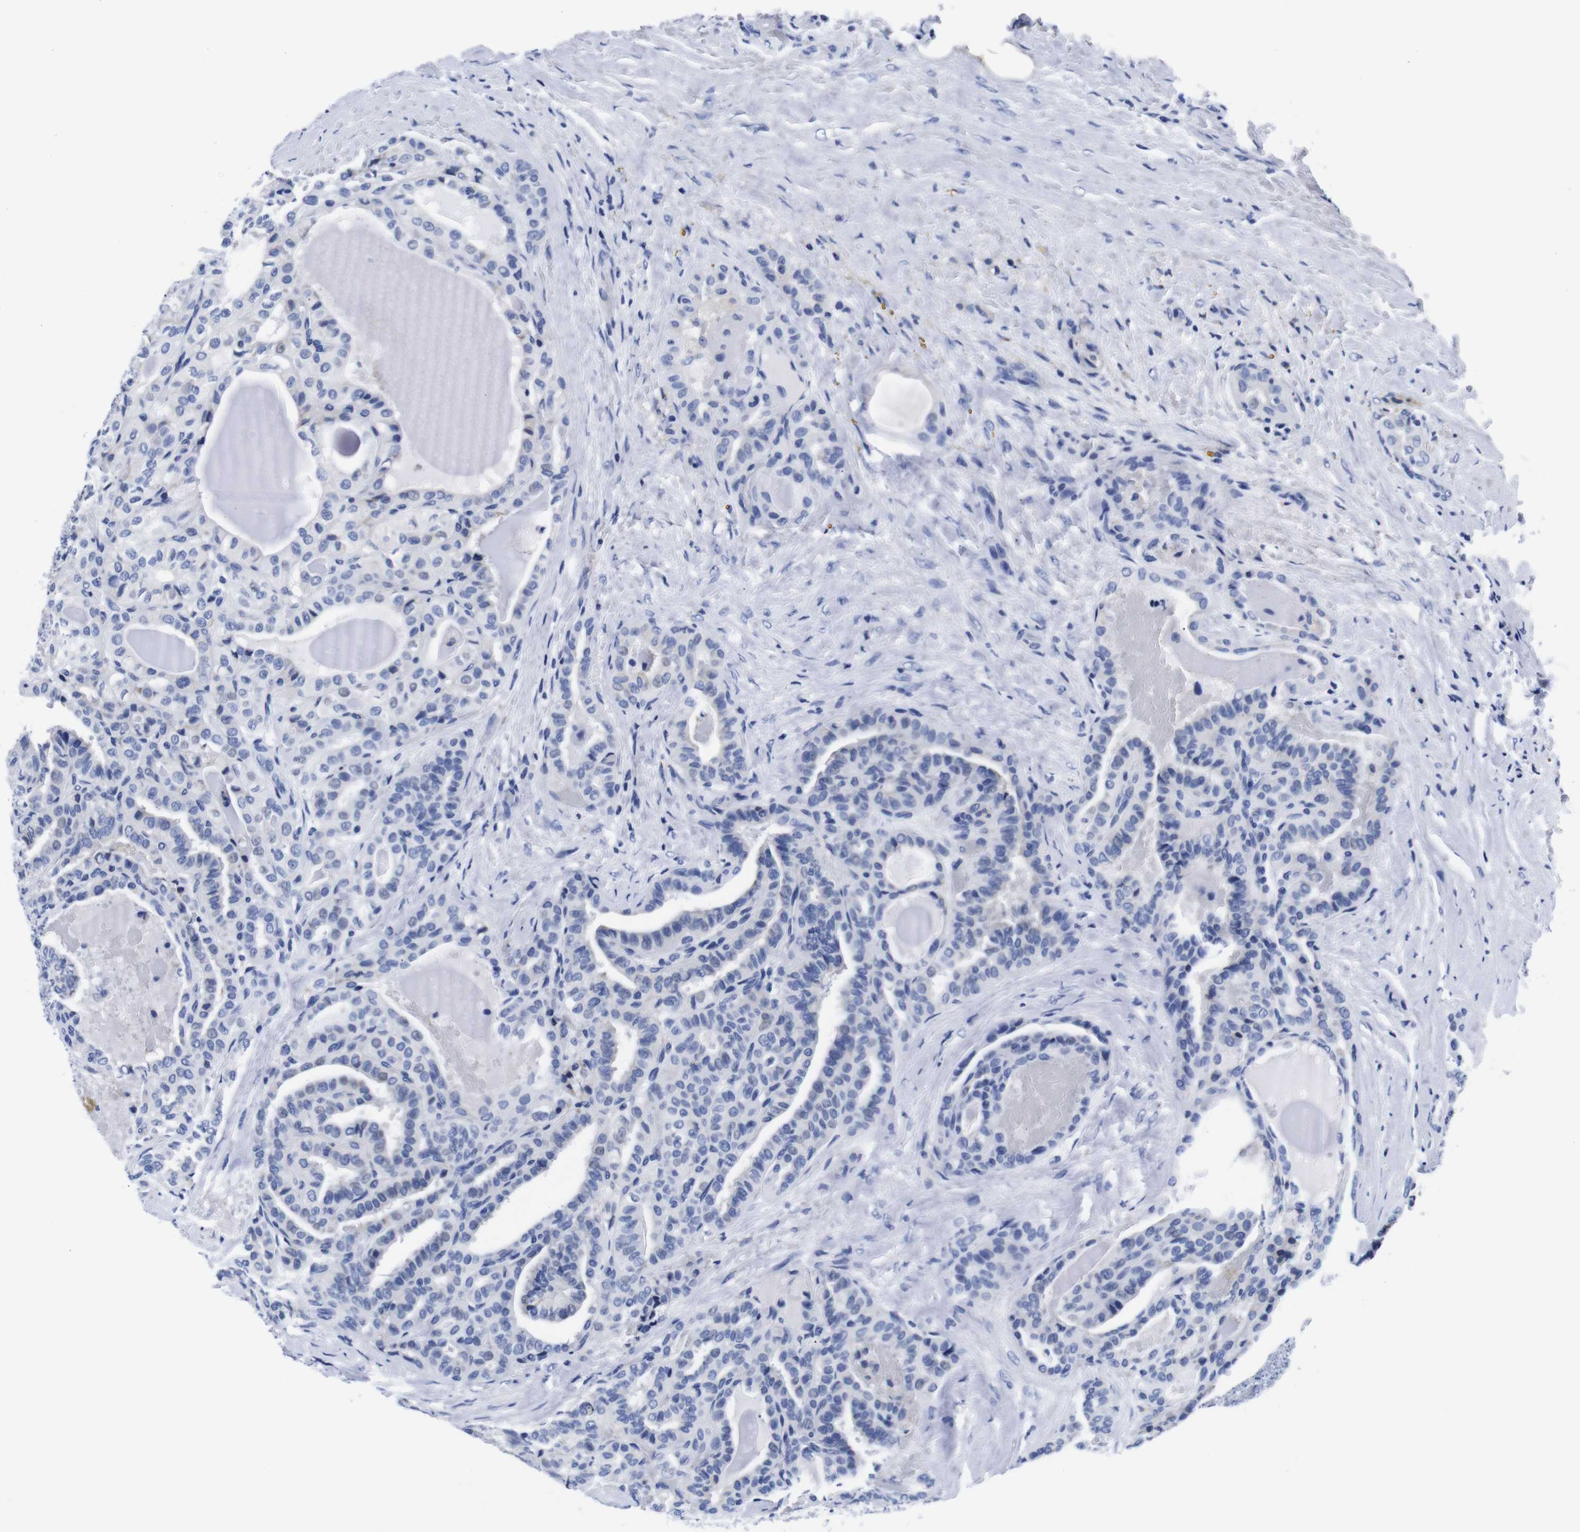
{"staining": {"intensity": "negative", "quantity": "none", "location": "none"}, "tissue": "thyroid cancer", "cell_type": "Tumor cells", "image_type": "cancer", "snomed": [{"axis": "morphology", "description": "Papillary adenocarcinoma, NOS"}, {"axis": "topography", "description": "Thyroid gland"}], "caption": "Immunohistochemistry histopathology image of papillary adenocarcinoma (thyroid) stained for a protein (brown), which exhibits no staining in tumor cells. (DAB immunohistochemistry (IHC) with hematoxylin counter stain).", "gene": "CLEC4G", "patient": {"sex": "male", "age": 77}}